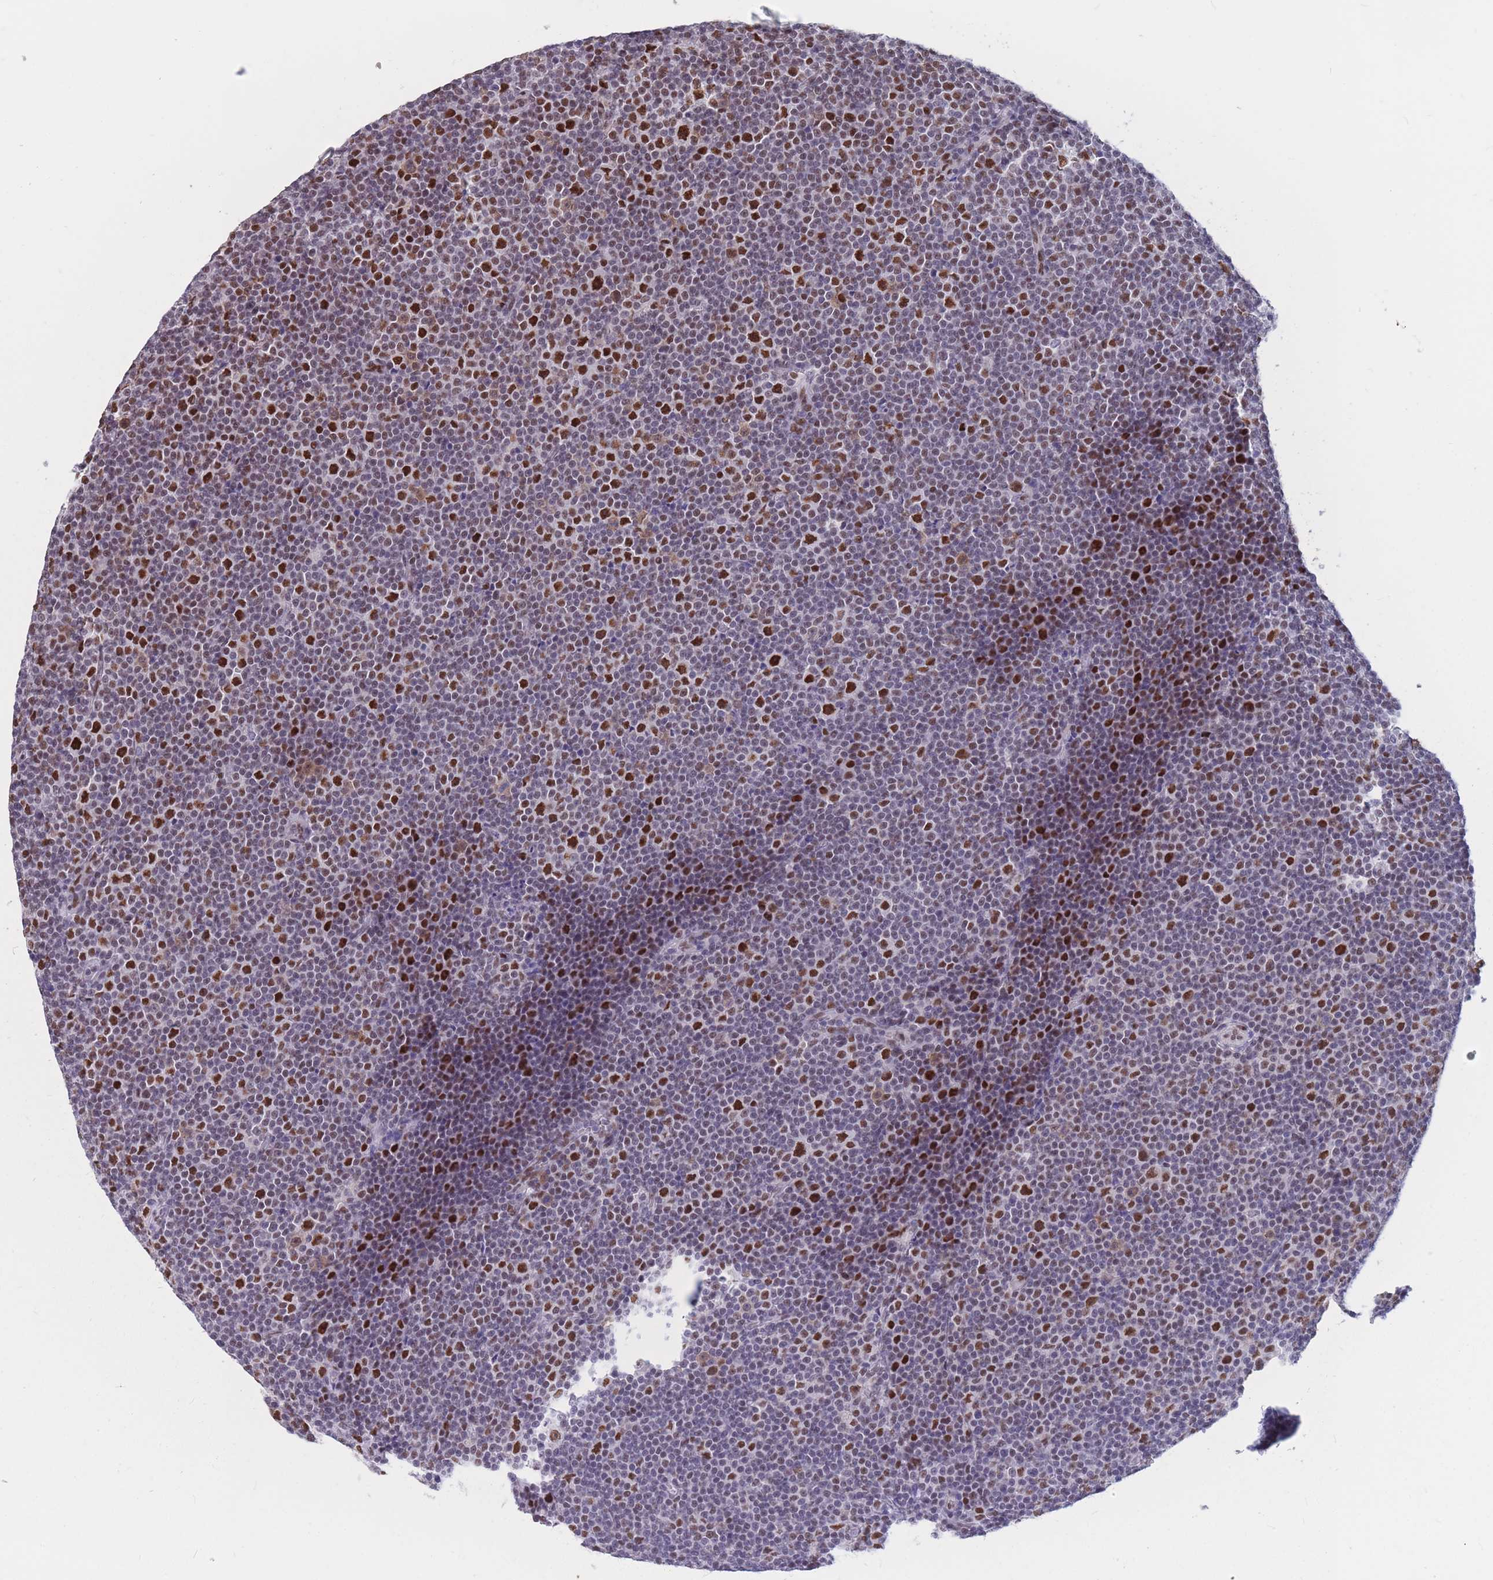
{"staining": {"intensity": "strong", "quantity": "25%-75%", "location": "nuclear"}, "tissue": "lymphoma", "cell_type": "Tumor cells", "image_type": "cancer", "snomed": [{"axis": "morphology", "description": "Malignant lymphoma, non-Hodgkin's type, Low grade"}, {"axis": "topography", "description": "Lymph node"}], "caption": "This photomicrograph reveals lymphoma stained with immunohistochemistry (IHC) to label a protein in brown. The nuclear of tumor cells show strong positivity for the protein. Nuclei are counter-stained blue.", "gene": "NASP", "patient": {"sex": "female", "age": 67}}